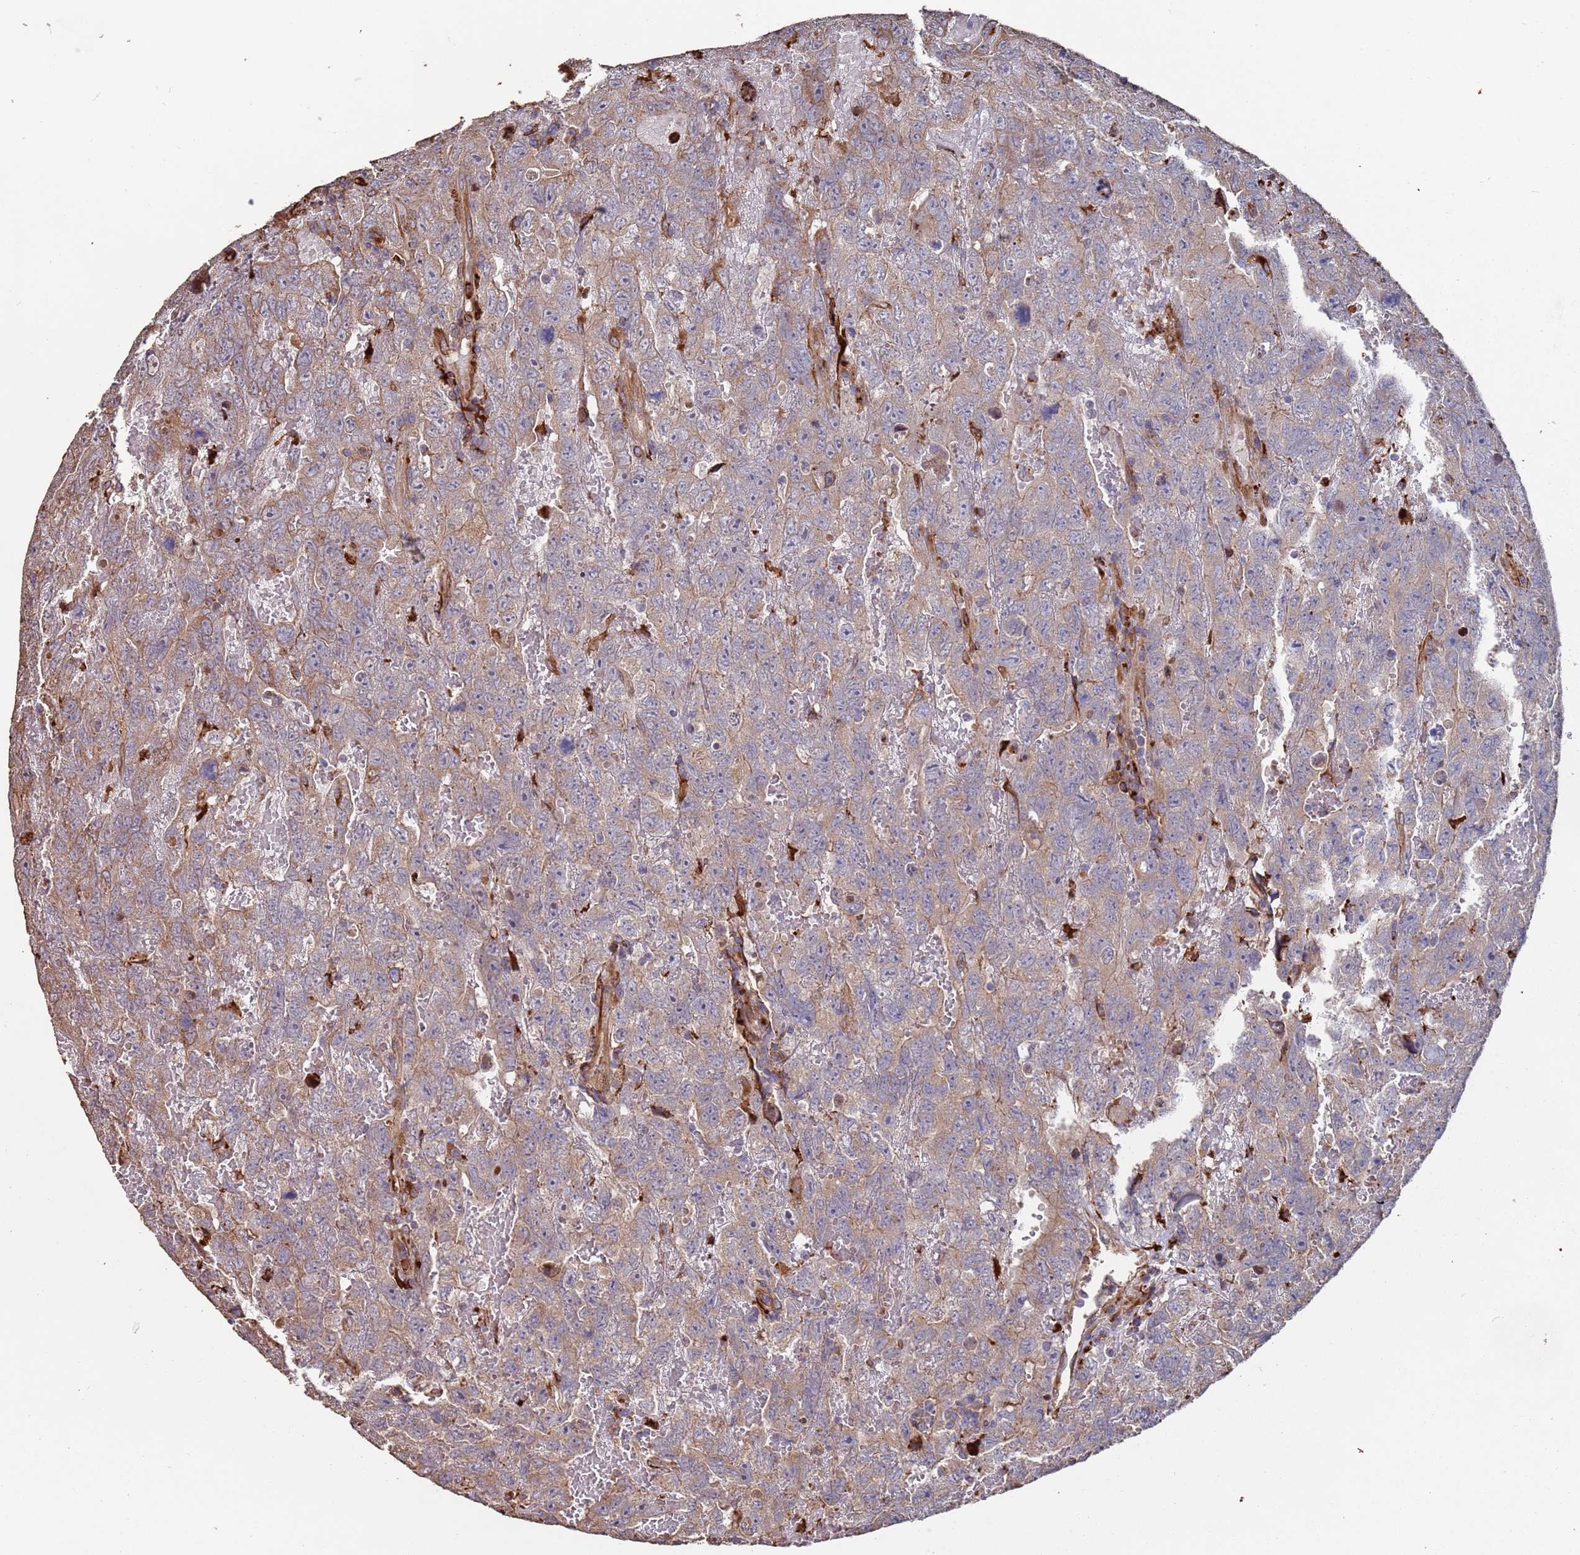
{"staining": {"intensity": "moderate", "quantity": ">75%", "location": "cytoplasmic/membranous"}, "tissue": "testis cancer", "cell_type": "Tumor cells", "image_type": "cancer", "snomed": [{"axis": "morphology", "description": "Carcinoma, Embryonal, NOS"}, {"axis": "topography", "description": "Testis"}], "caption": "Embryonal carcinoma (testis) stained with immunohistochemistry (IHC) exhibits moderate cytoplasmic/membranous positivity in about >75% of tumor cells. (Brightfield microscopy of DAB IHC at high magnification).", "gene": "LACC1", "patient": {"sex": "male", "age": 45}}